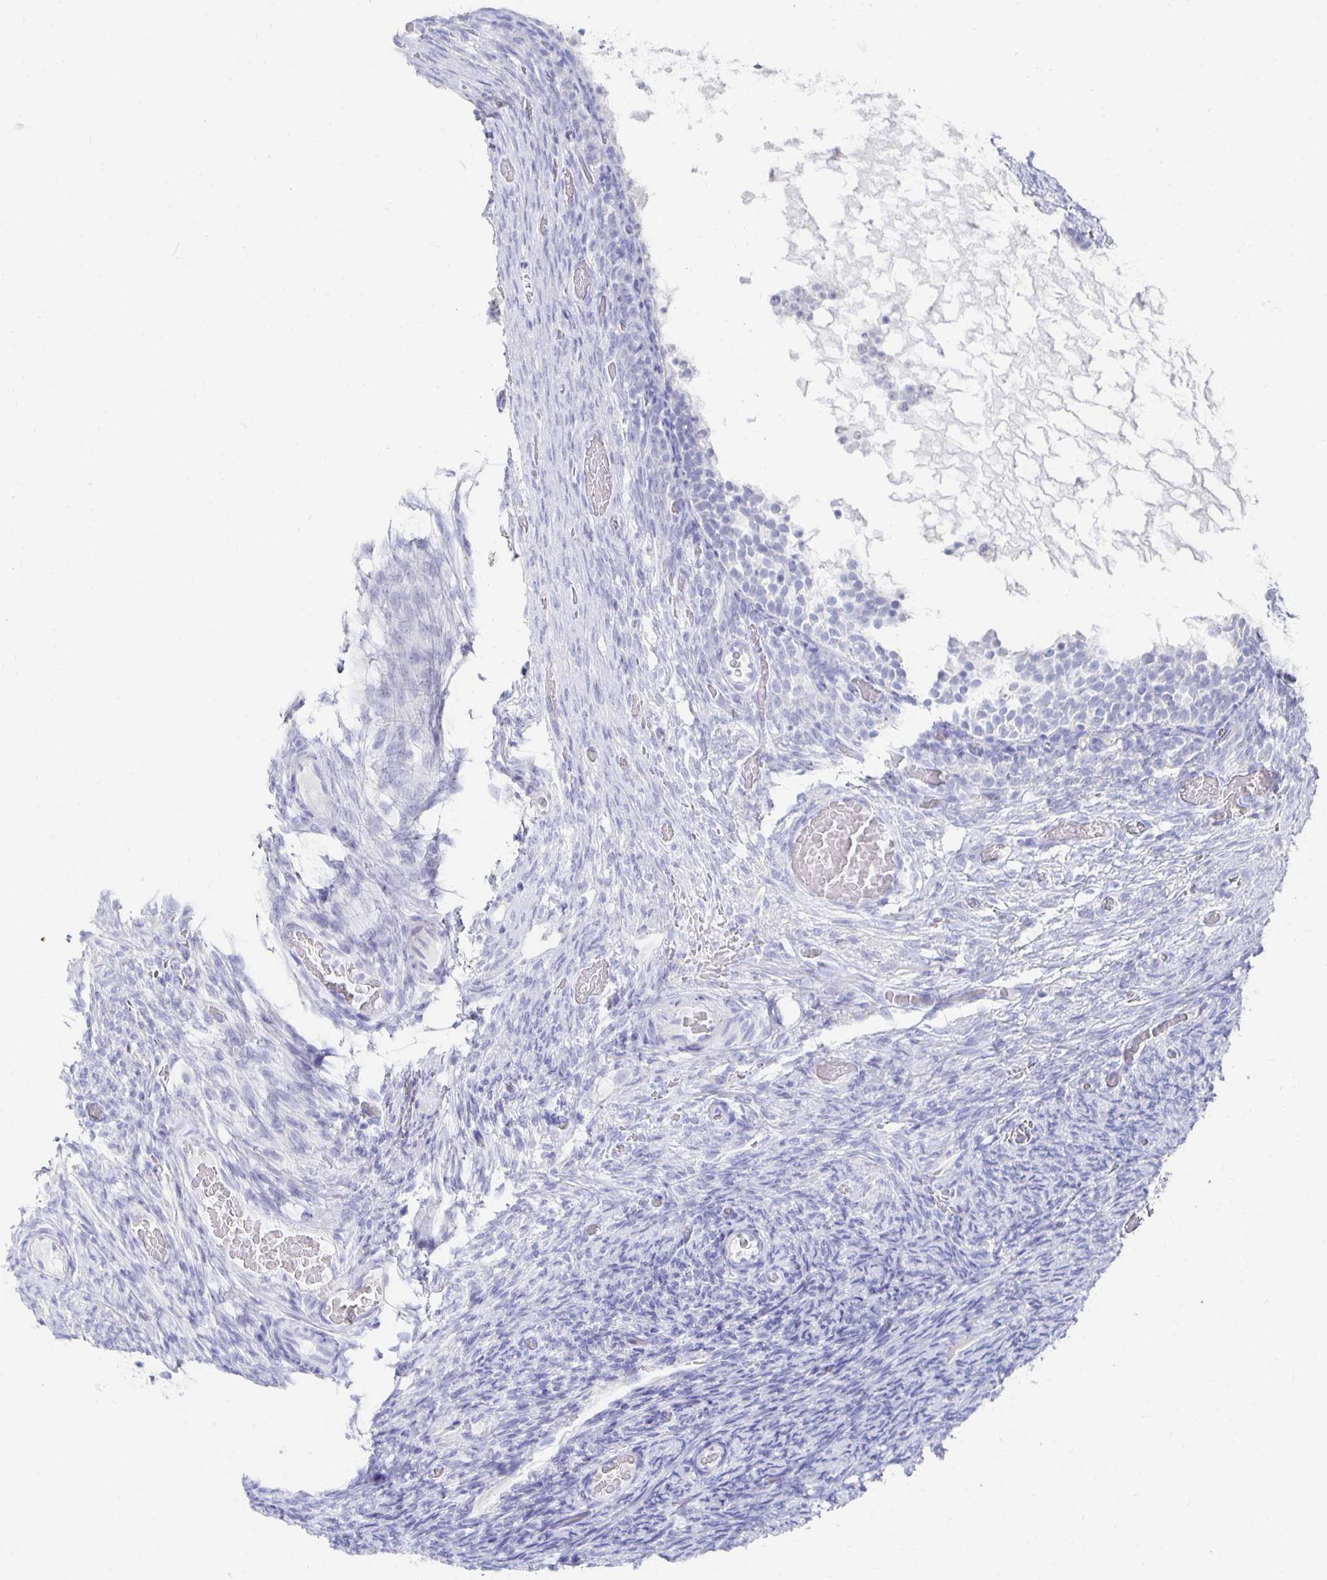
{"staining": {"intensity": "negative", "quantity": "none", "location": "none"}, "tissue": "ovary", "cell_type": "Ovarian stroma cells", "image_type": "normal", "snomed": [{"axis": "morphology", "description": "Normal tissue, NOS"}, {"axis": "topography", "description": "Ovary"}], "caption": "This is an immunohistochemistry image of unremarkable ovary. There is no staining in ovarian stroma cells.", "gene": "PRDM7", "patient": {"sex": "female", "age": 34}}